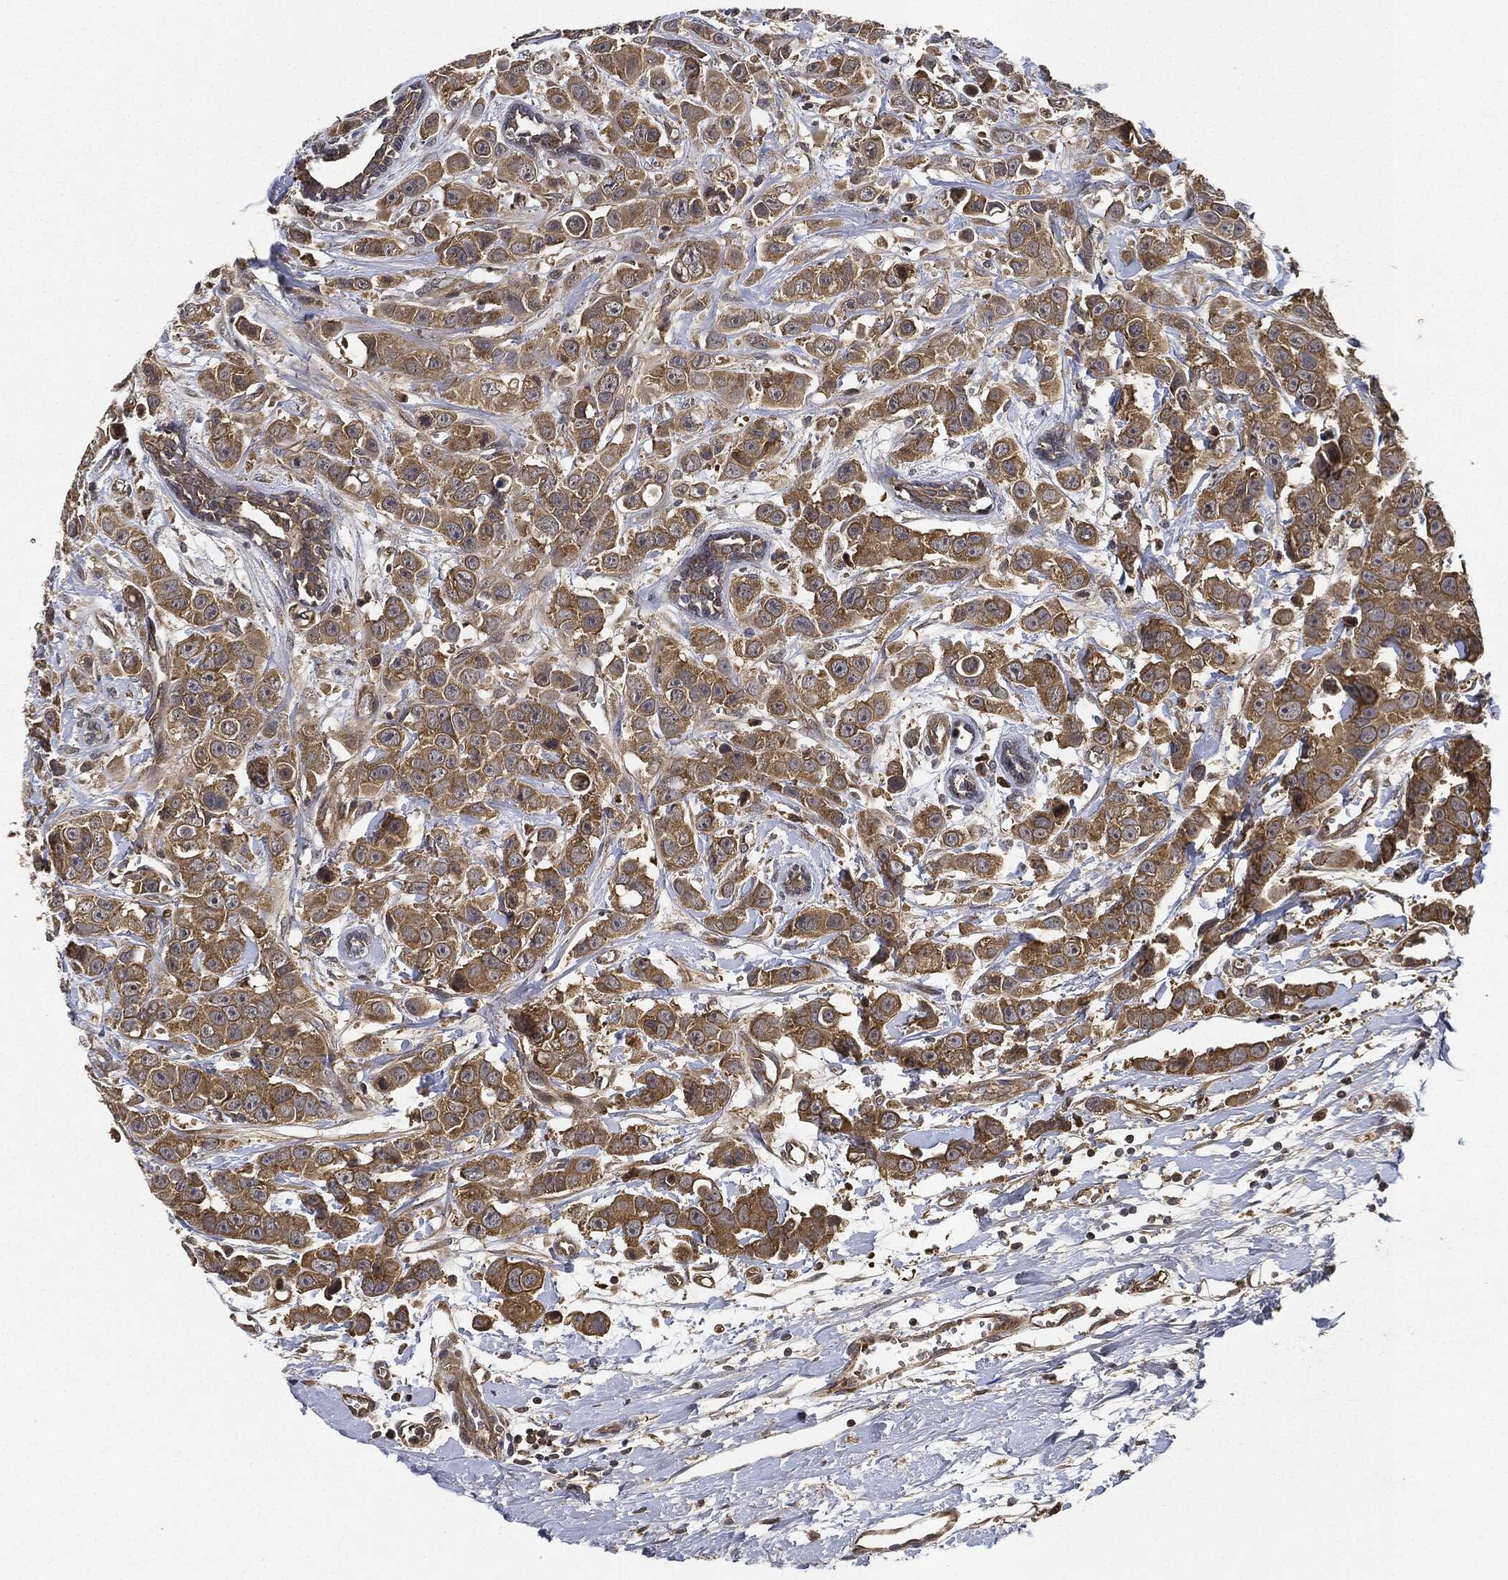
{"staining": {"intensity": "moderate", "quantity": ">75%", "location": "cytoplasmic/membranous"}, "tissue": "breast cancer", "cell_type": "Tumor cells", "image_type": "cancer", "snomed": [{"axis": "morphology", "description": "Duct carcinoma"}, {"axis": "topography", "description": "Breast"}], "caption": "The immunohistochemical stain highlights moderate cytoplasmic/membranous staining in tumor cells of breast cancer tissue.", "gene": "MLST8", "patient": {"sex": "female", "age": 35}}